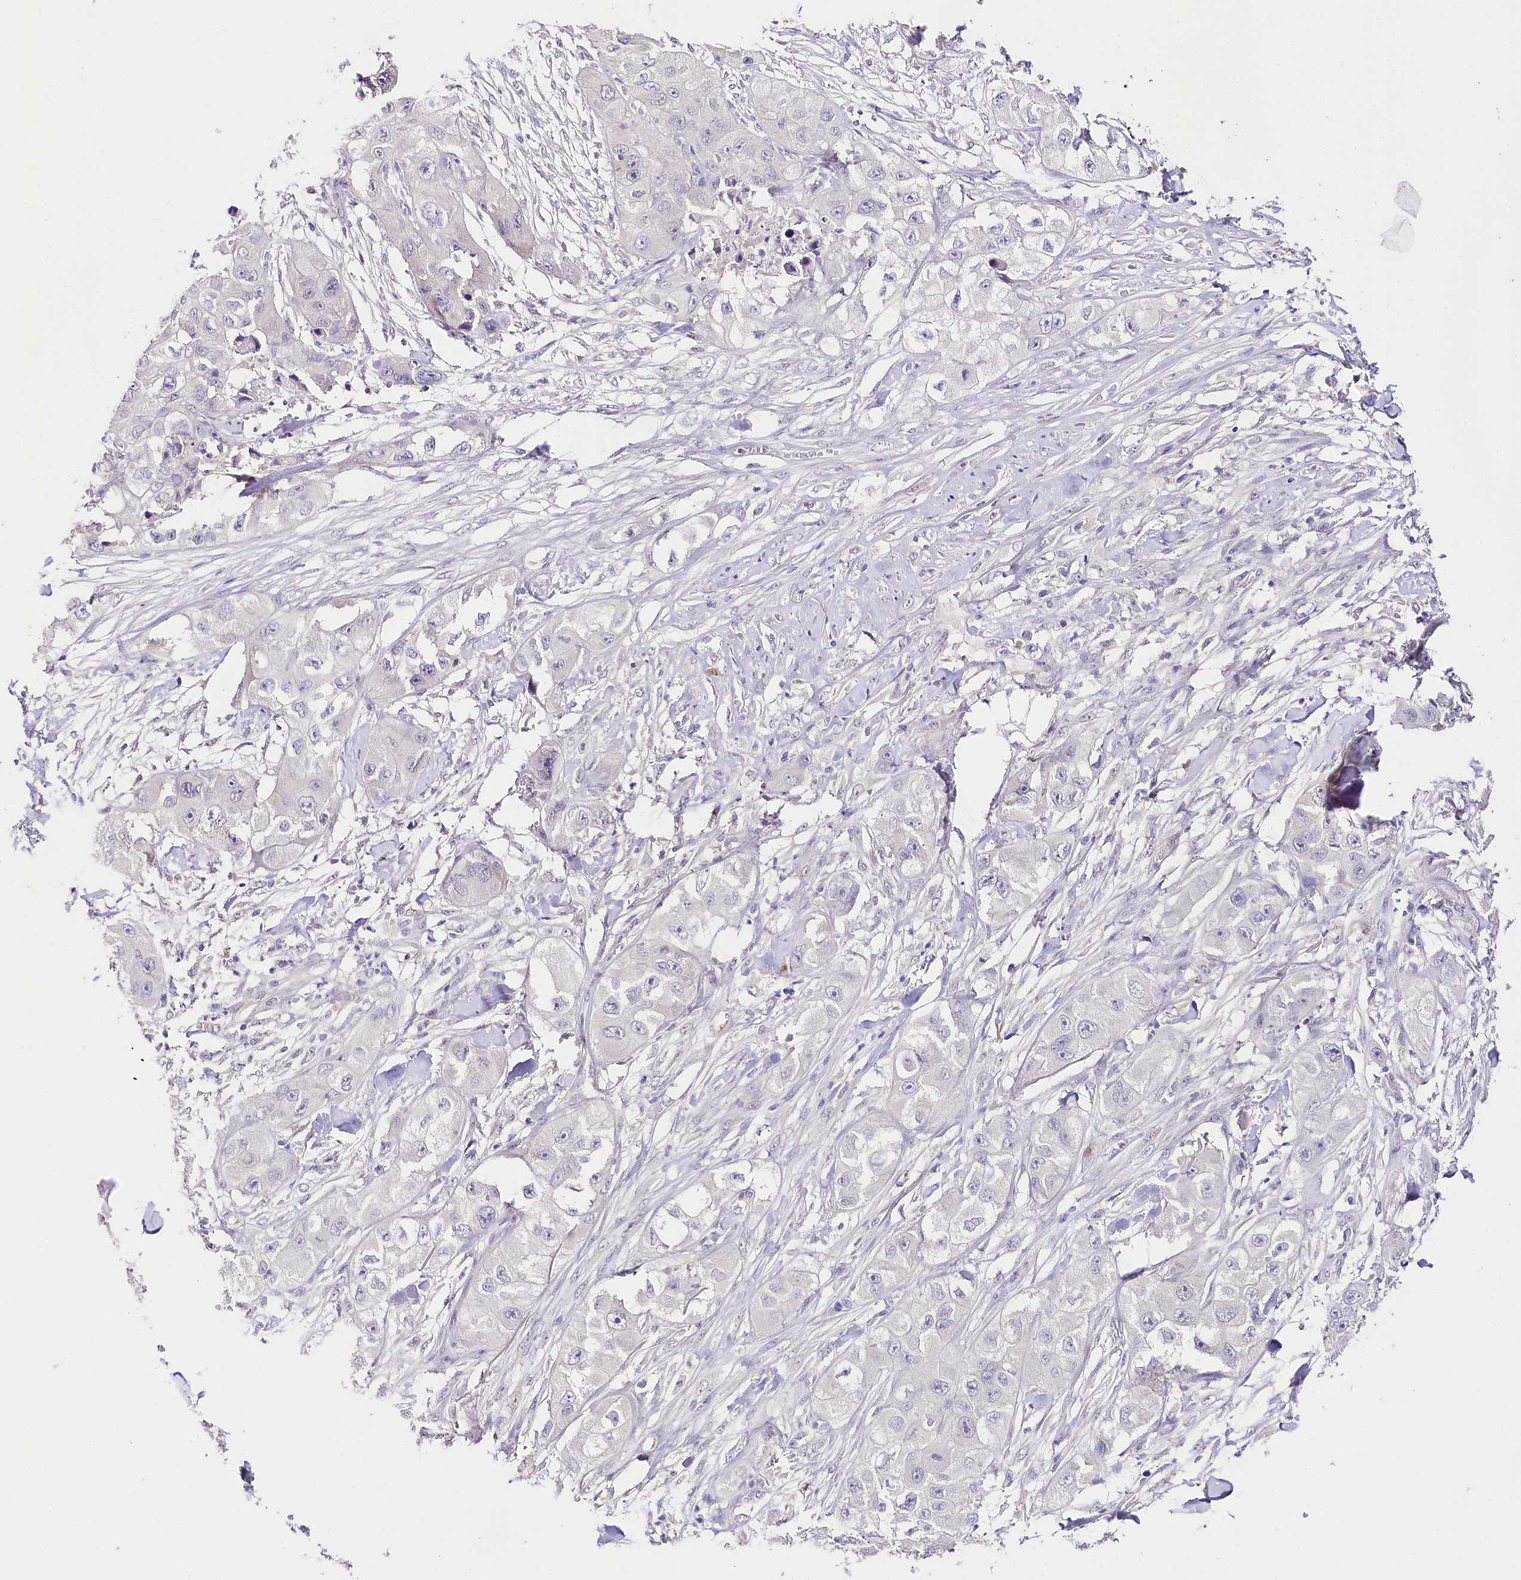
{"staining": {"intensity": "negative", "quantity": "none", "location": "none"}, "tissue": "skin cancer", "cell_type": "Tumor cells", "image_type": "cancer", "snomed": [{"axis": "morphology", "description": "Squamous cell carcinoma, NOS"}, {"axis": "topography", "description": "Skin"}, {"axis": "topography", "description": "Subcutis"}], "caption": "Micrograph shows no protein positivity in tumor cells of skin cancer (squamous cell carcinoma) tissue.", "gene": "TP53", "patient": {"sex": "male", "age": 73}}